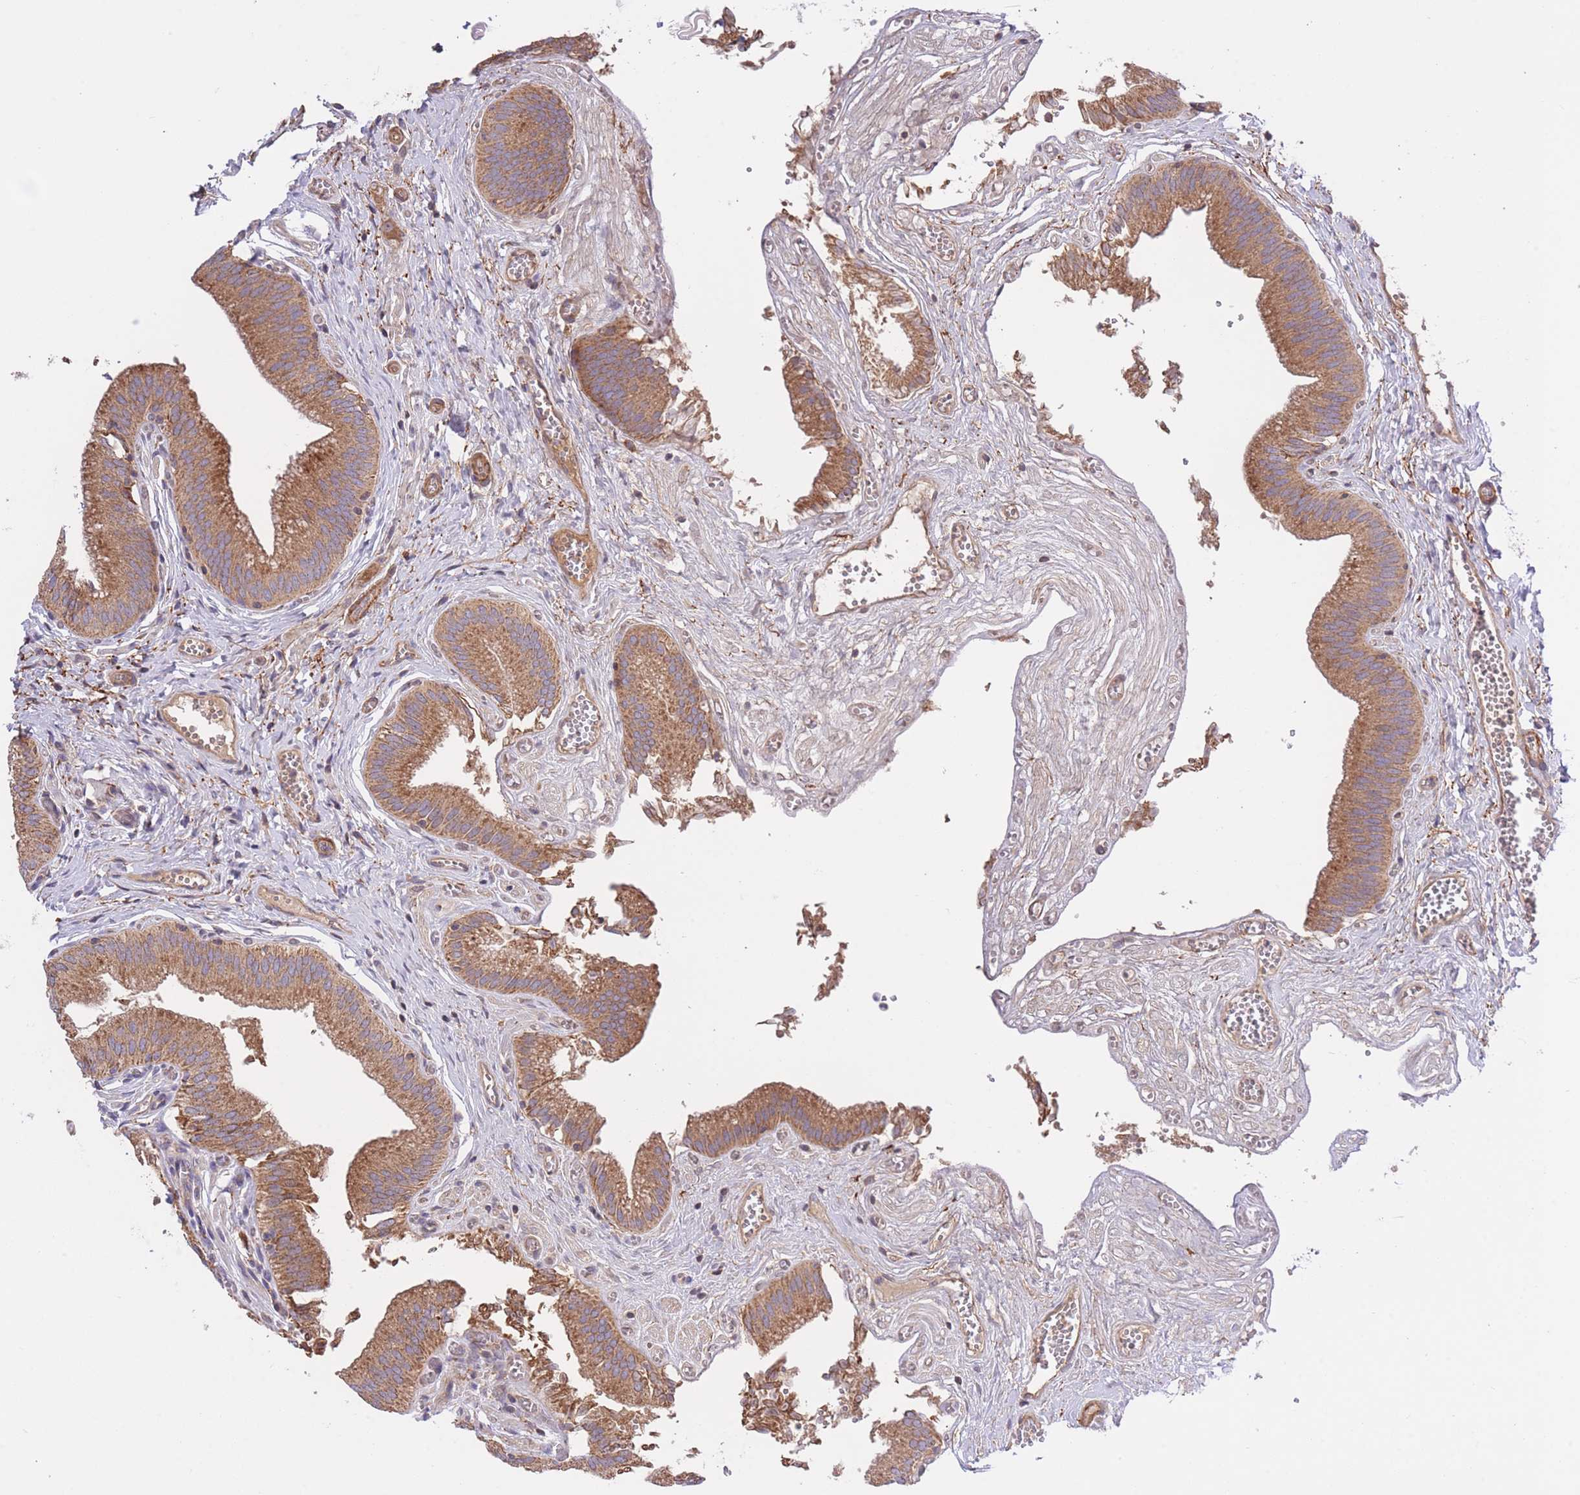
{"staining": {"intensity": "moderate", "quantity": ">75%", "location": "cytoplasmic/membranous"}, "tissue": "gallbladder", "cell_type": "Glandular cells", "image_type": "normal", "snomed": [{"axis": "morphology", "description": "Normal tissue, NOS"}, {"axis": "topography", "description": "Gallbladder"}, {"axis": "topography", "description": "Peripheral nerve tissue"}], "caption": "Immunohistochemistry of benign human gallbladder shows medium levels of moderate cytoplasmic/membranous positivity in about >75% of glandular cells. (Brightfield microscopy of DAB IHC at high magnification).", "gene": "ATP13A2", "patient": {"sex": "male", "age": 17}}